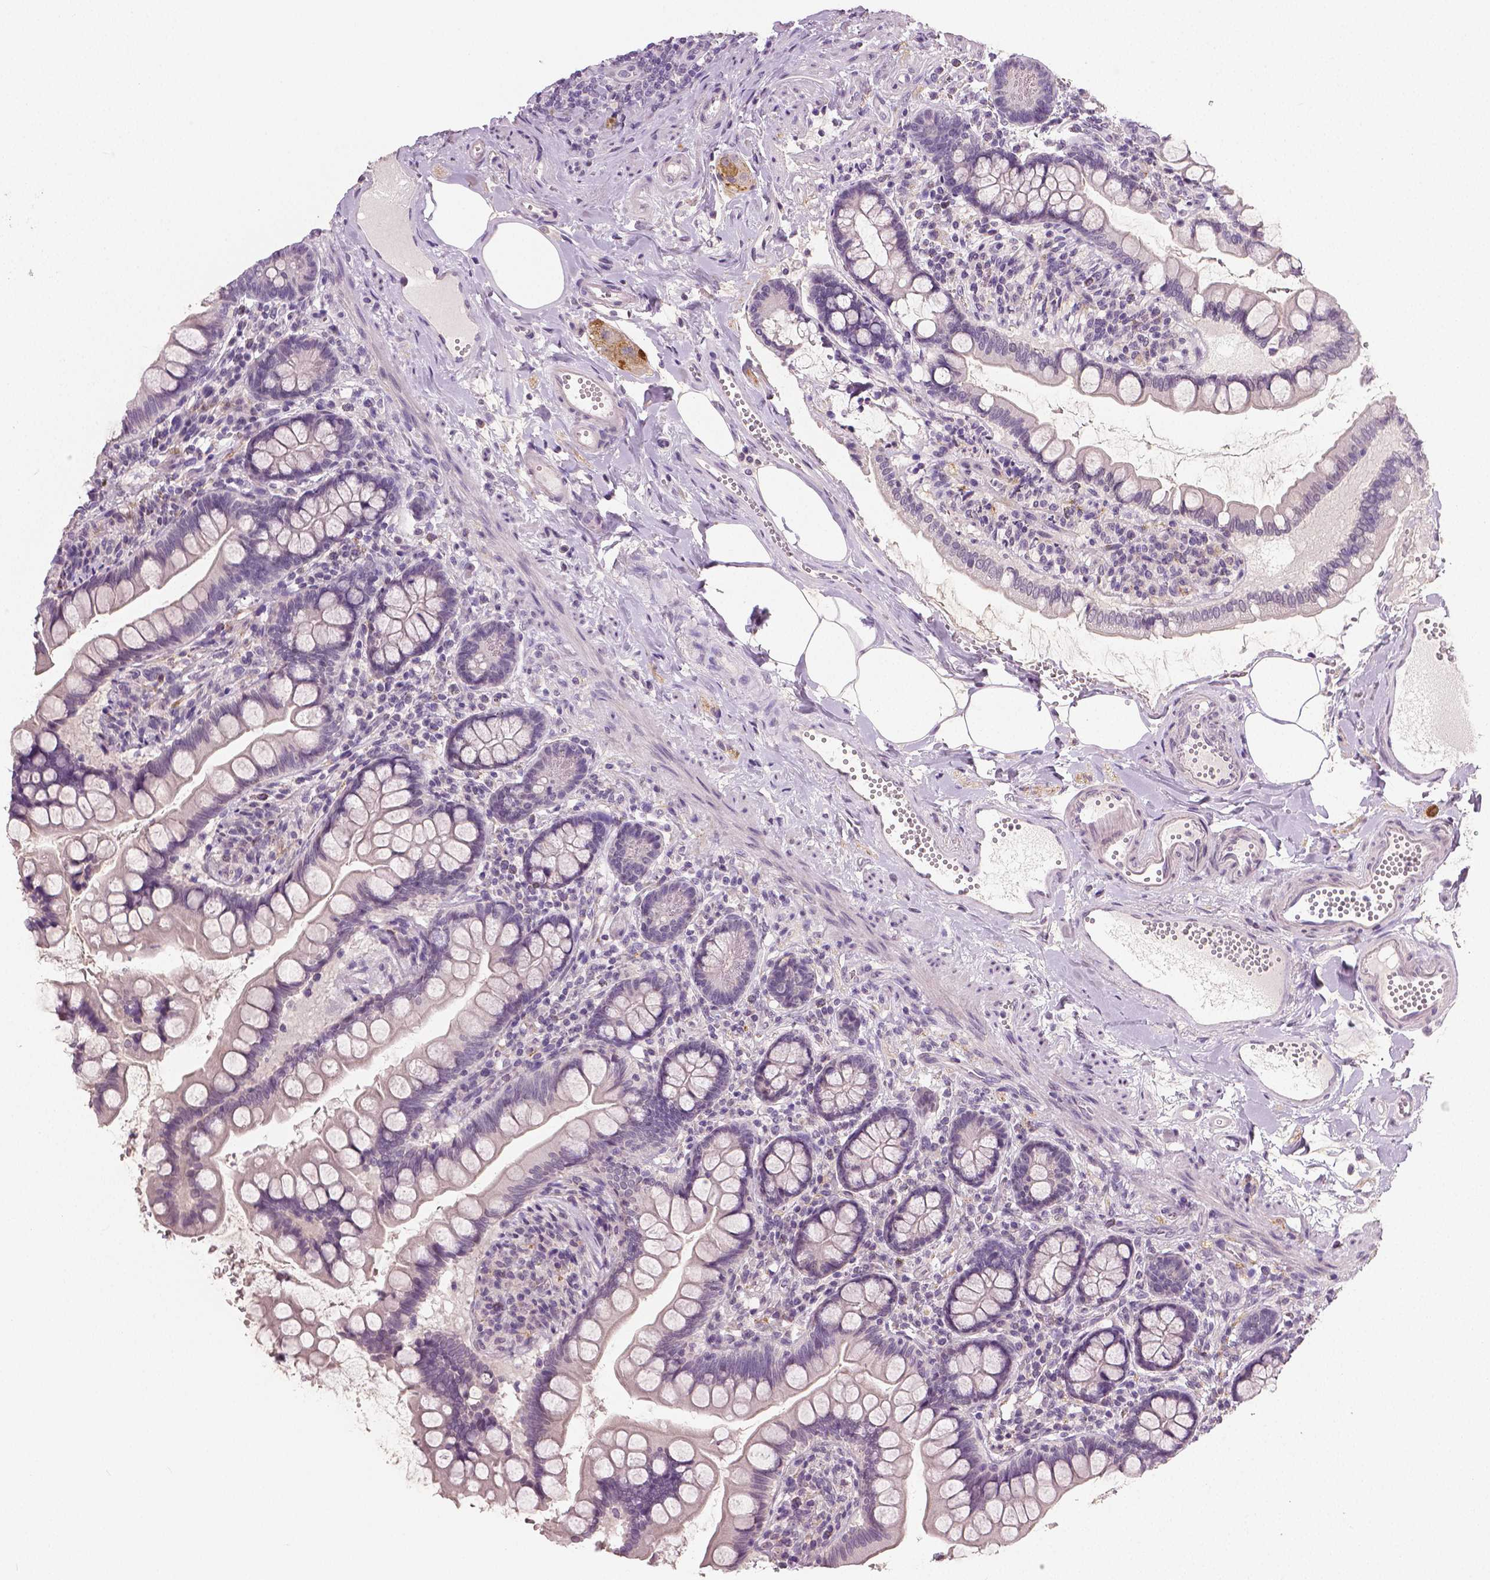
{"staining": {"intensity": "negative", "quantity": "none", "location": "none"}, "tissue": "small intestine", "cell_type": "Glandular cells", "image_type": "normal", "snomed": [{"axis": "morphology", "description": "Normal tissue, NOS"}, {"axis": "topography", "description": "Small intestine"}], "caption": "The IHC image has no significant positivity in glandular cells of small intestine. (DAB immunohistochemistry (IHC) with hematoxylin counter stain).", "gene": "NECAB1", "patient": {"sex": "female", "age": 56}}